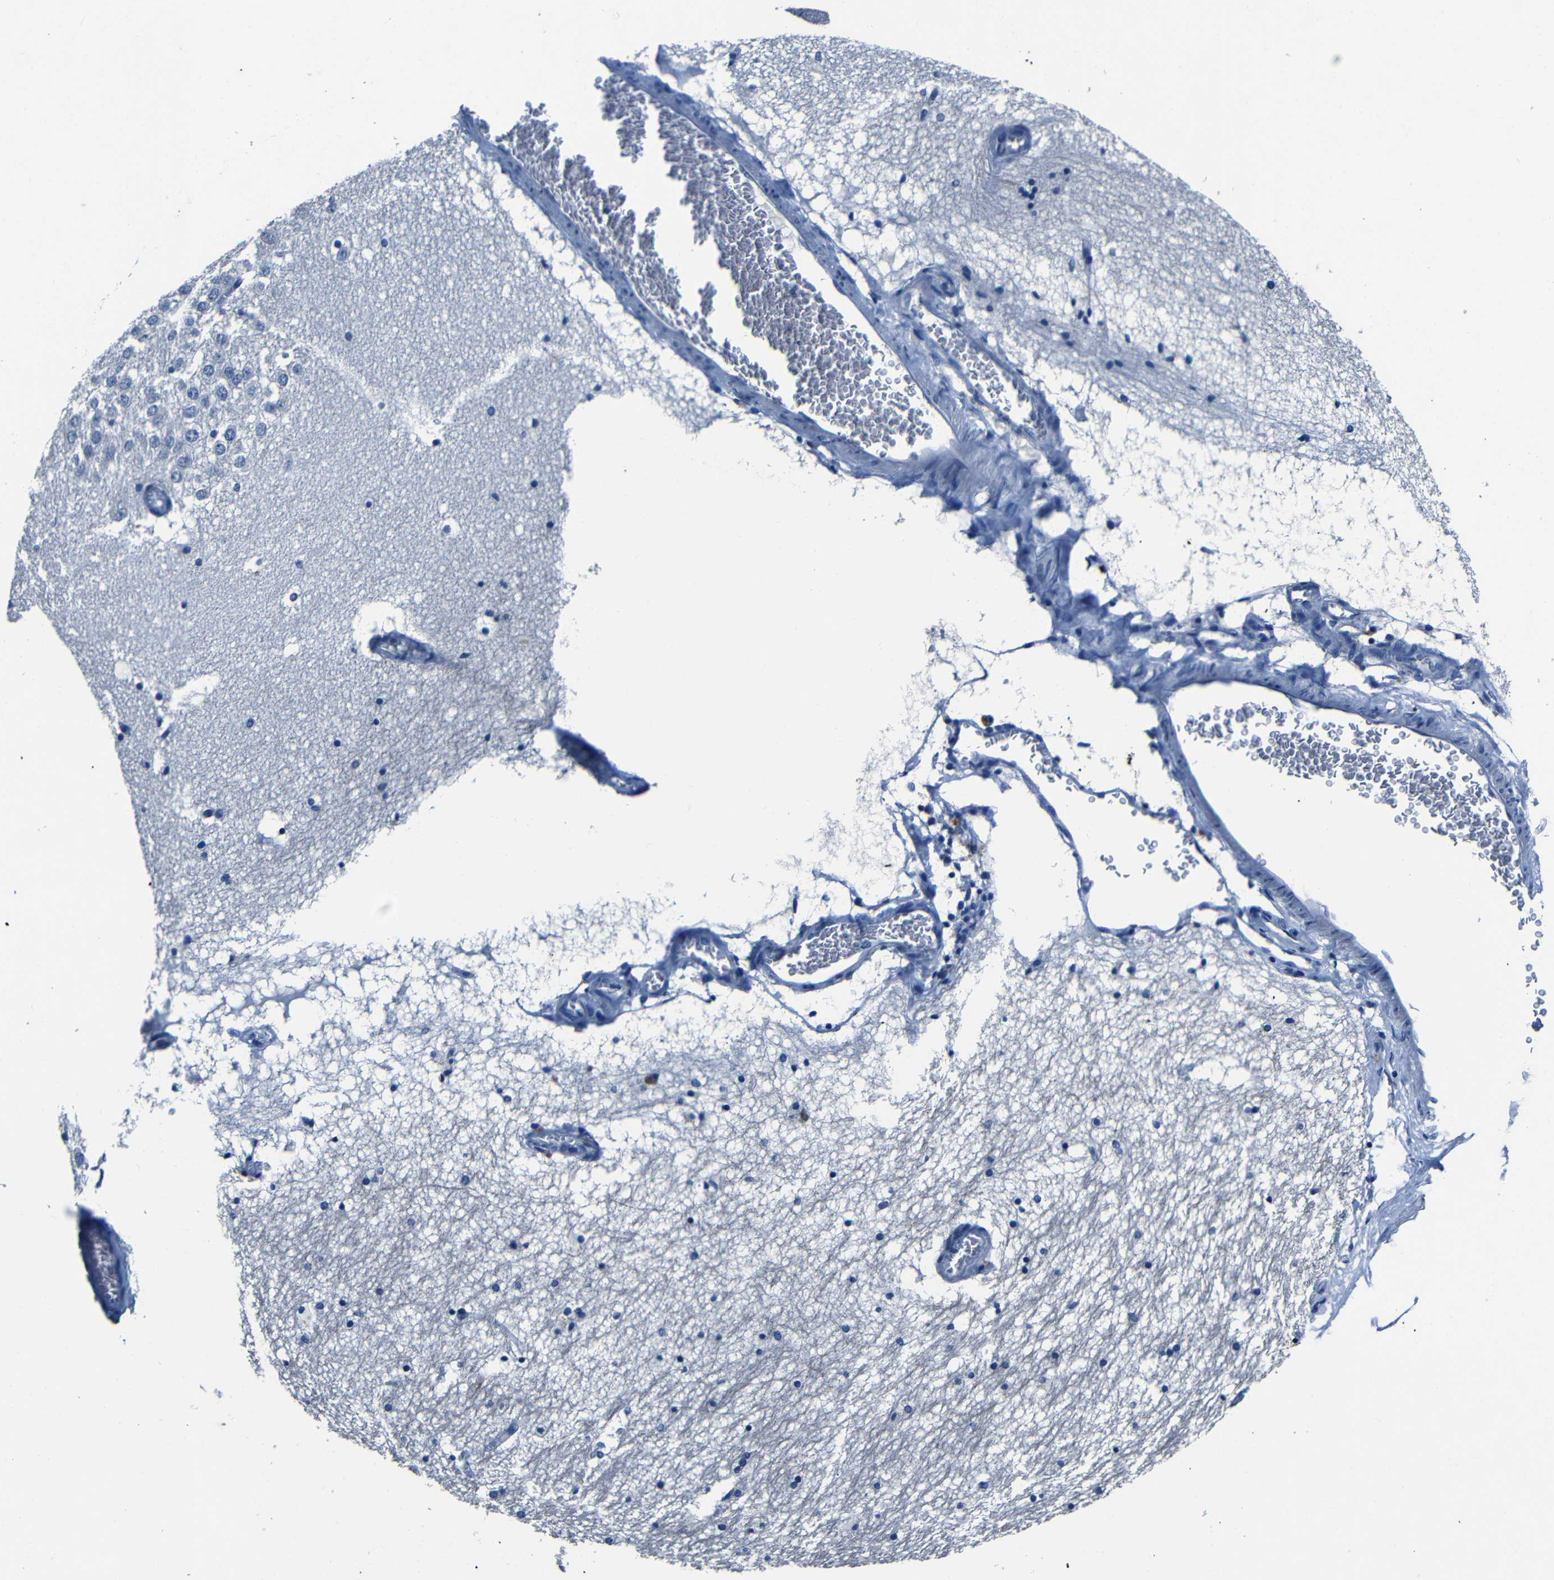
{"staining": {"intensity": "negative", "quantity": "none", "location": "none"}, "tissue": "hippocampus", "cell_type": "Glial cells", "image_type": "normal", "snomed": [{"axis": "morphology", "description": "Normal tissue, NOS"}, {"axis": "topography", "description": "Hippocampus"}], "caption": "Immunohistochemistry photomicrograph of unremarkable hippocampus stained for a protein (brown), which exhibits no expression in glial cells.", "gene": "NCMAP", "patient": {"sex": "male", "age": 45}}